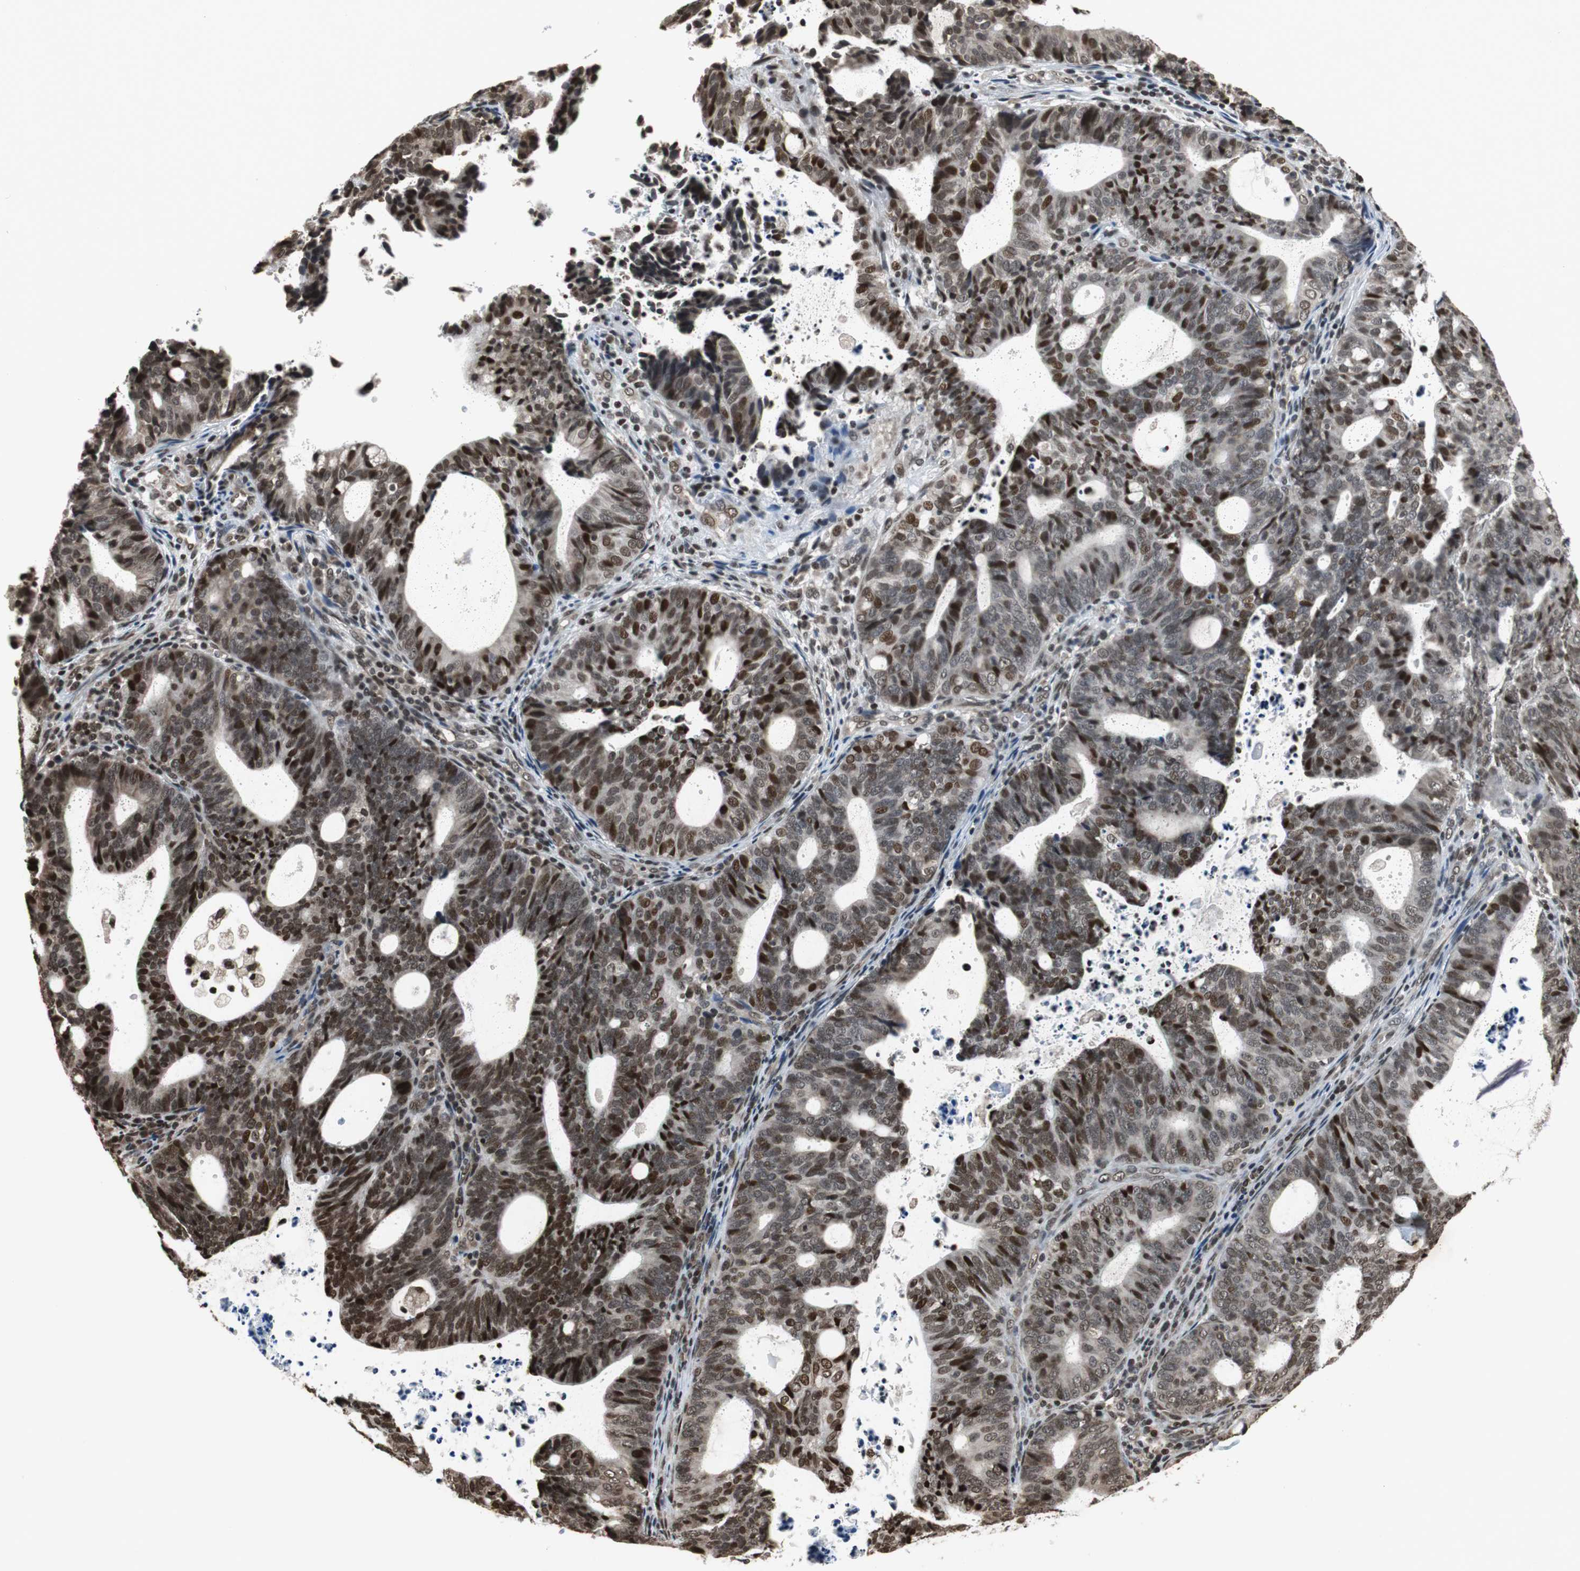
{"staining": {"intensity": "strong", "quantity": ">75%", "location": "nuclear"}, "tissue": "endometrial cancer", "cell_type": "Tumor cells", "image_type": "cancer", "snomed": [{"axis": "morphology", "description": "Adenocarcinoma, NOS"}, {"axis": "topography", "description": "Uterus"}], "caption": "Immunohistochemical staining of human adenocarcinoma (endometrial) exhibits high levels of strong nuclear positivity in about >75% of tumor cells.", "gene": "REST", "patient": {"sex": "female", "age": 83}}